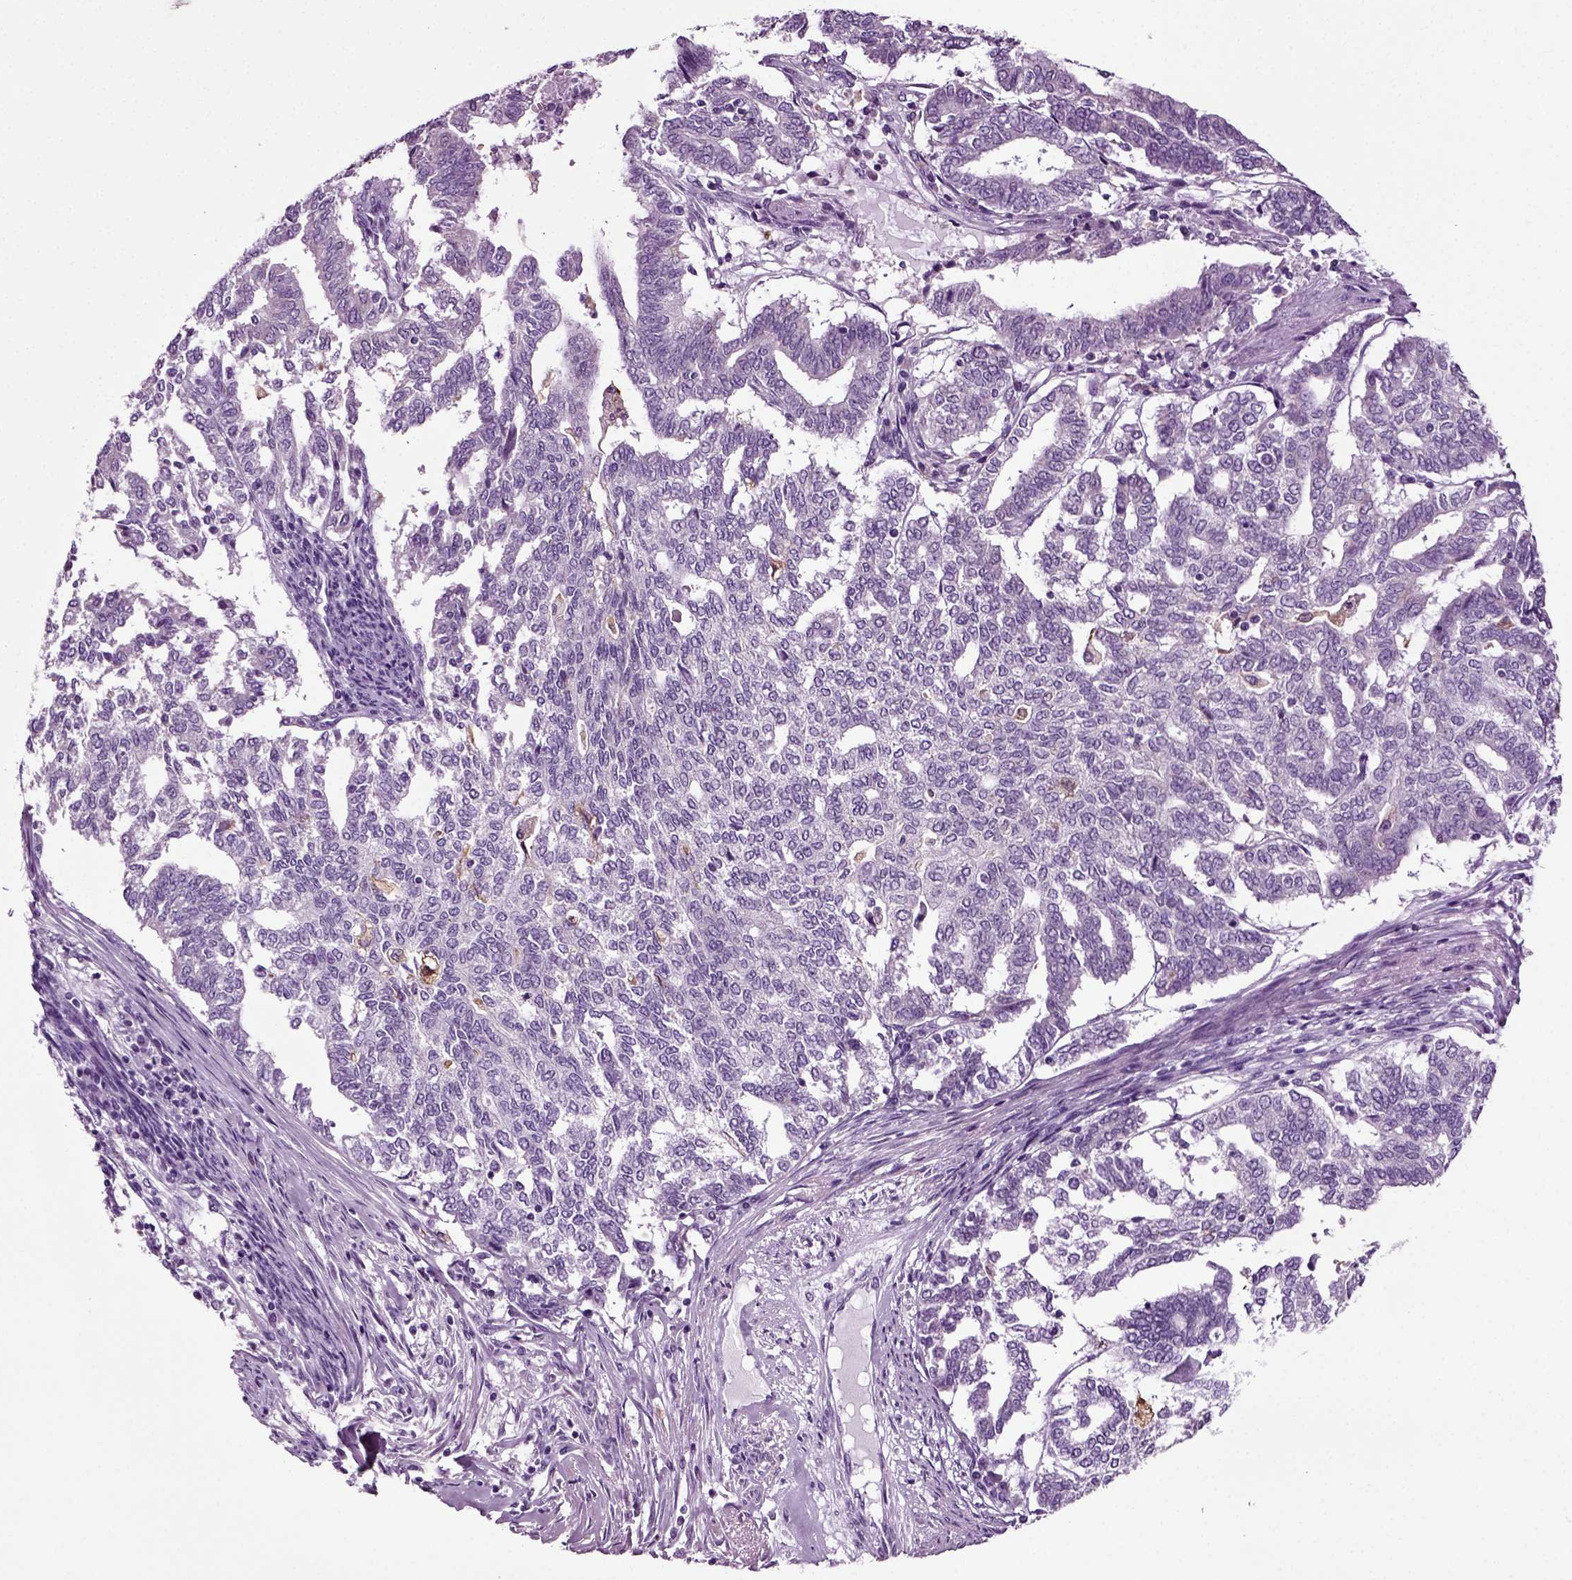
{"staining": {"intensity": "negative", "quantity": "none", "location": "none"}, "tissue": "endometrial cancer", "cell_type": "Tumor cells", "image_type": "cancer", "snomed": [{"axis": "morphology", "description": "Adenocarcinoma, NOS"}, {"axis": "topography", "description": "Endometrium"}], "caption": "Immunohistochemistry (IHC) micrograph of neoplastic tissue: human endometrial adenocarcinoma stained with DAB exhibits no significant protein staining in tumor cells.", "gene": "DNAH10", "patient": {"sex": "female", "age": 79}}